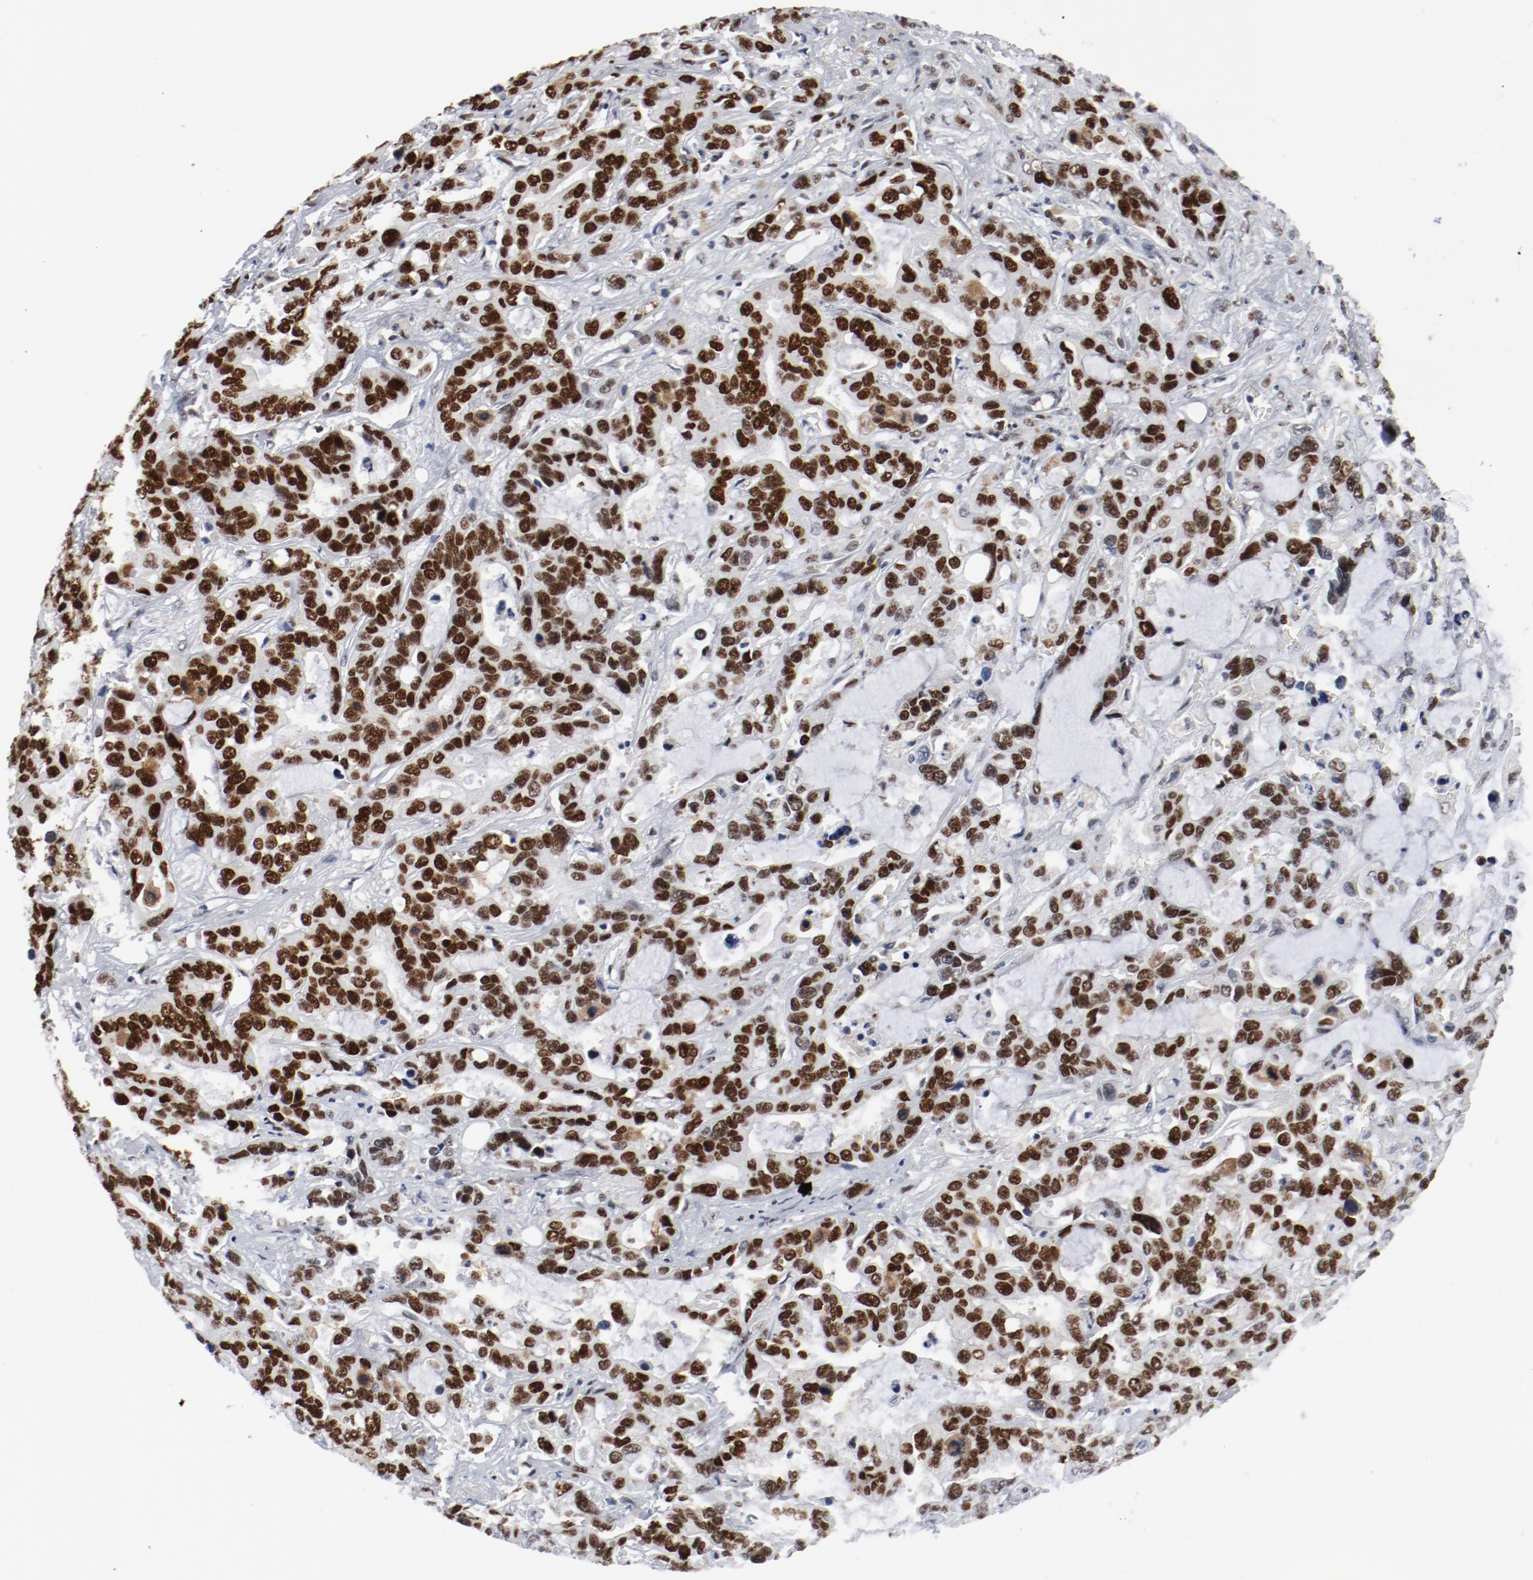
{"staining": {"intensity": "strong", "quantity": ">75%", "location": "nuclear"}, "tissue": "liver cancer", "cell_type": "Tumor cells", "image_type": "cancer", "snomed": [{"axis": "morphology", "description": "Cholangiocarcinoma"}, {"axis": "topography", "description": "Liver"}], "caption": "Tumor cells show high levels of strong nuclear expression in approximately >75% of cells in cholangiocarcinoma (liver).", "gene": "POLD1", "patient": {"sex": "female", "age": 65}}